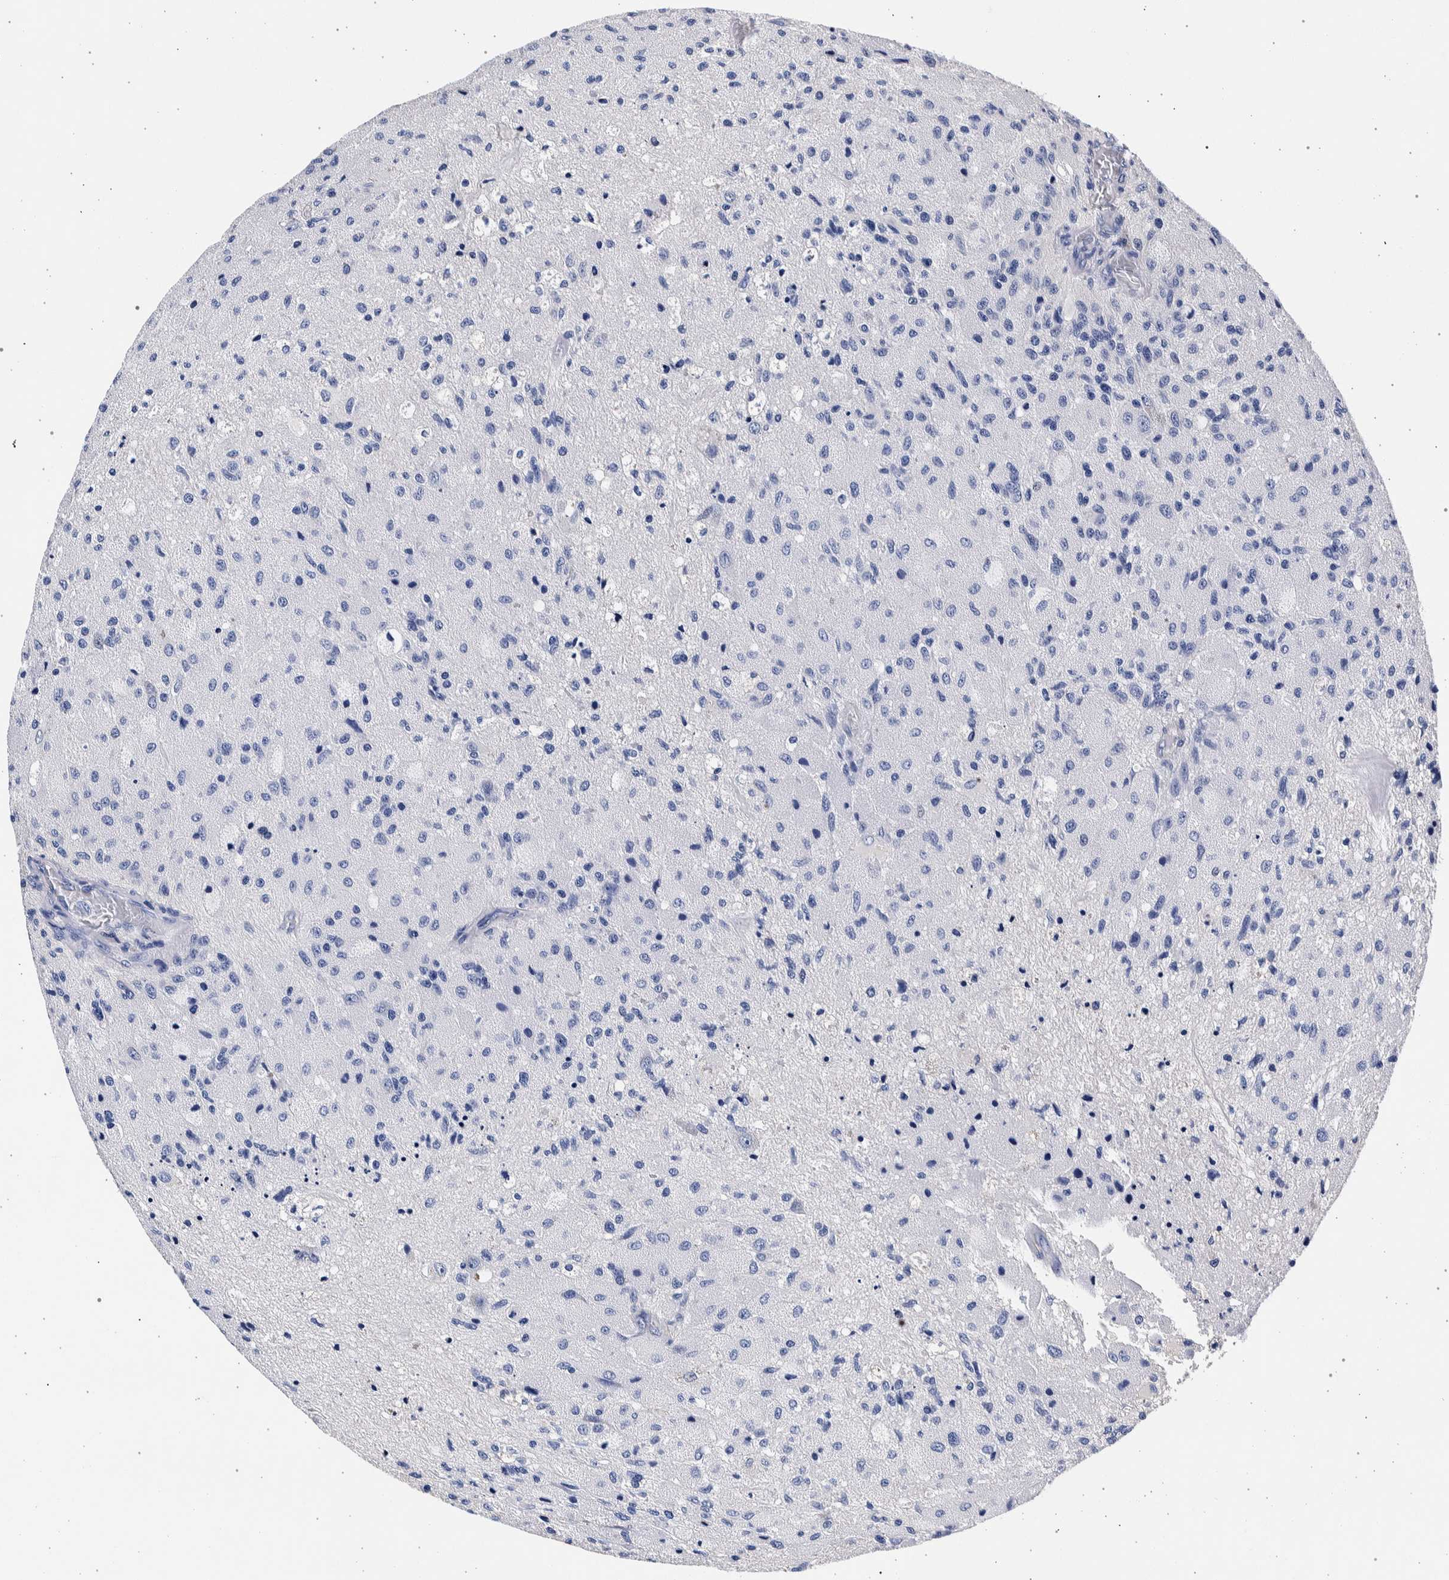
{"staining": {"intensity": "negative", "quantity": "none", "location": "none"}, "tissue": "glioma", "cell_type": "Tumor cells", "image_type": "cancer", "snomed": [{"axis": "morphology", "description": "Normal tissue, NOS"}, {"axis": "morphology", "description": "Glioma, malignant, High grade"}, {"axis": "topography", "description": "Cerebral cortex"}], "caption": "DAB (3,3'-diaminobenzidine) immunohistochemical staining of malignant high-grade glioma displays no significant staining in tumor cells.", "gene": "NIBAN2", "patient": {"sex": "male", "age": 77}}